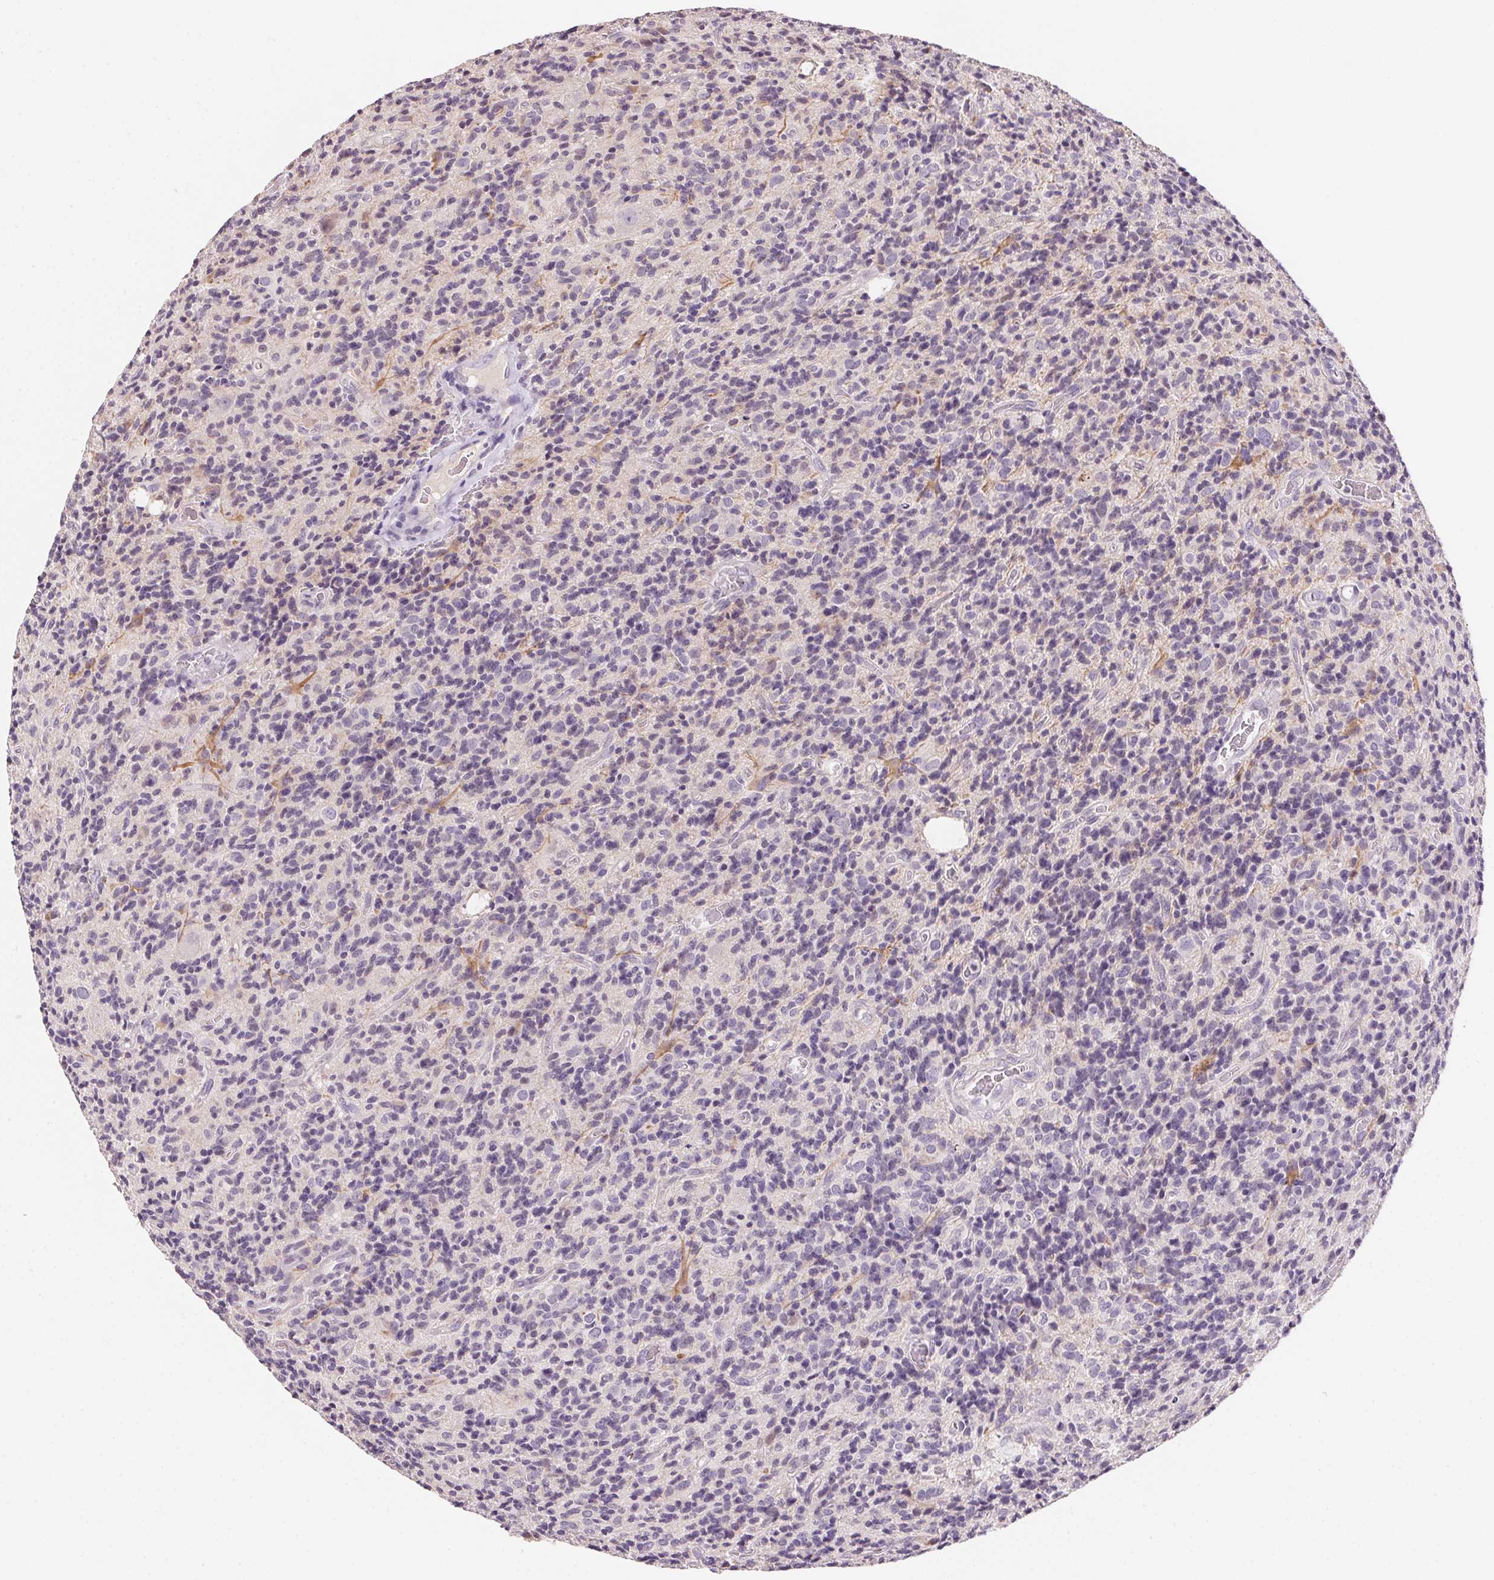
{"staining": {"intensity": "negative", "quantity": "none", "location": "none"}, "tissue": "glioma", "cell_type": "Tumor cells", "image_type": "cancer", "snomed": [{"axis": "morphology", "description": "Glioma, malignant, High grade"}, {"axis": "topography", "description": "Brain"}], "caption": "There is no significant staining in tumor cells of glioma. (DAB immunohistochemistry (IHC), high magnification).", "gene": "ALDH8A1", "patient": {"sex": "male", "age": 76}}